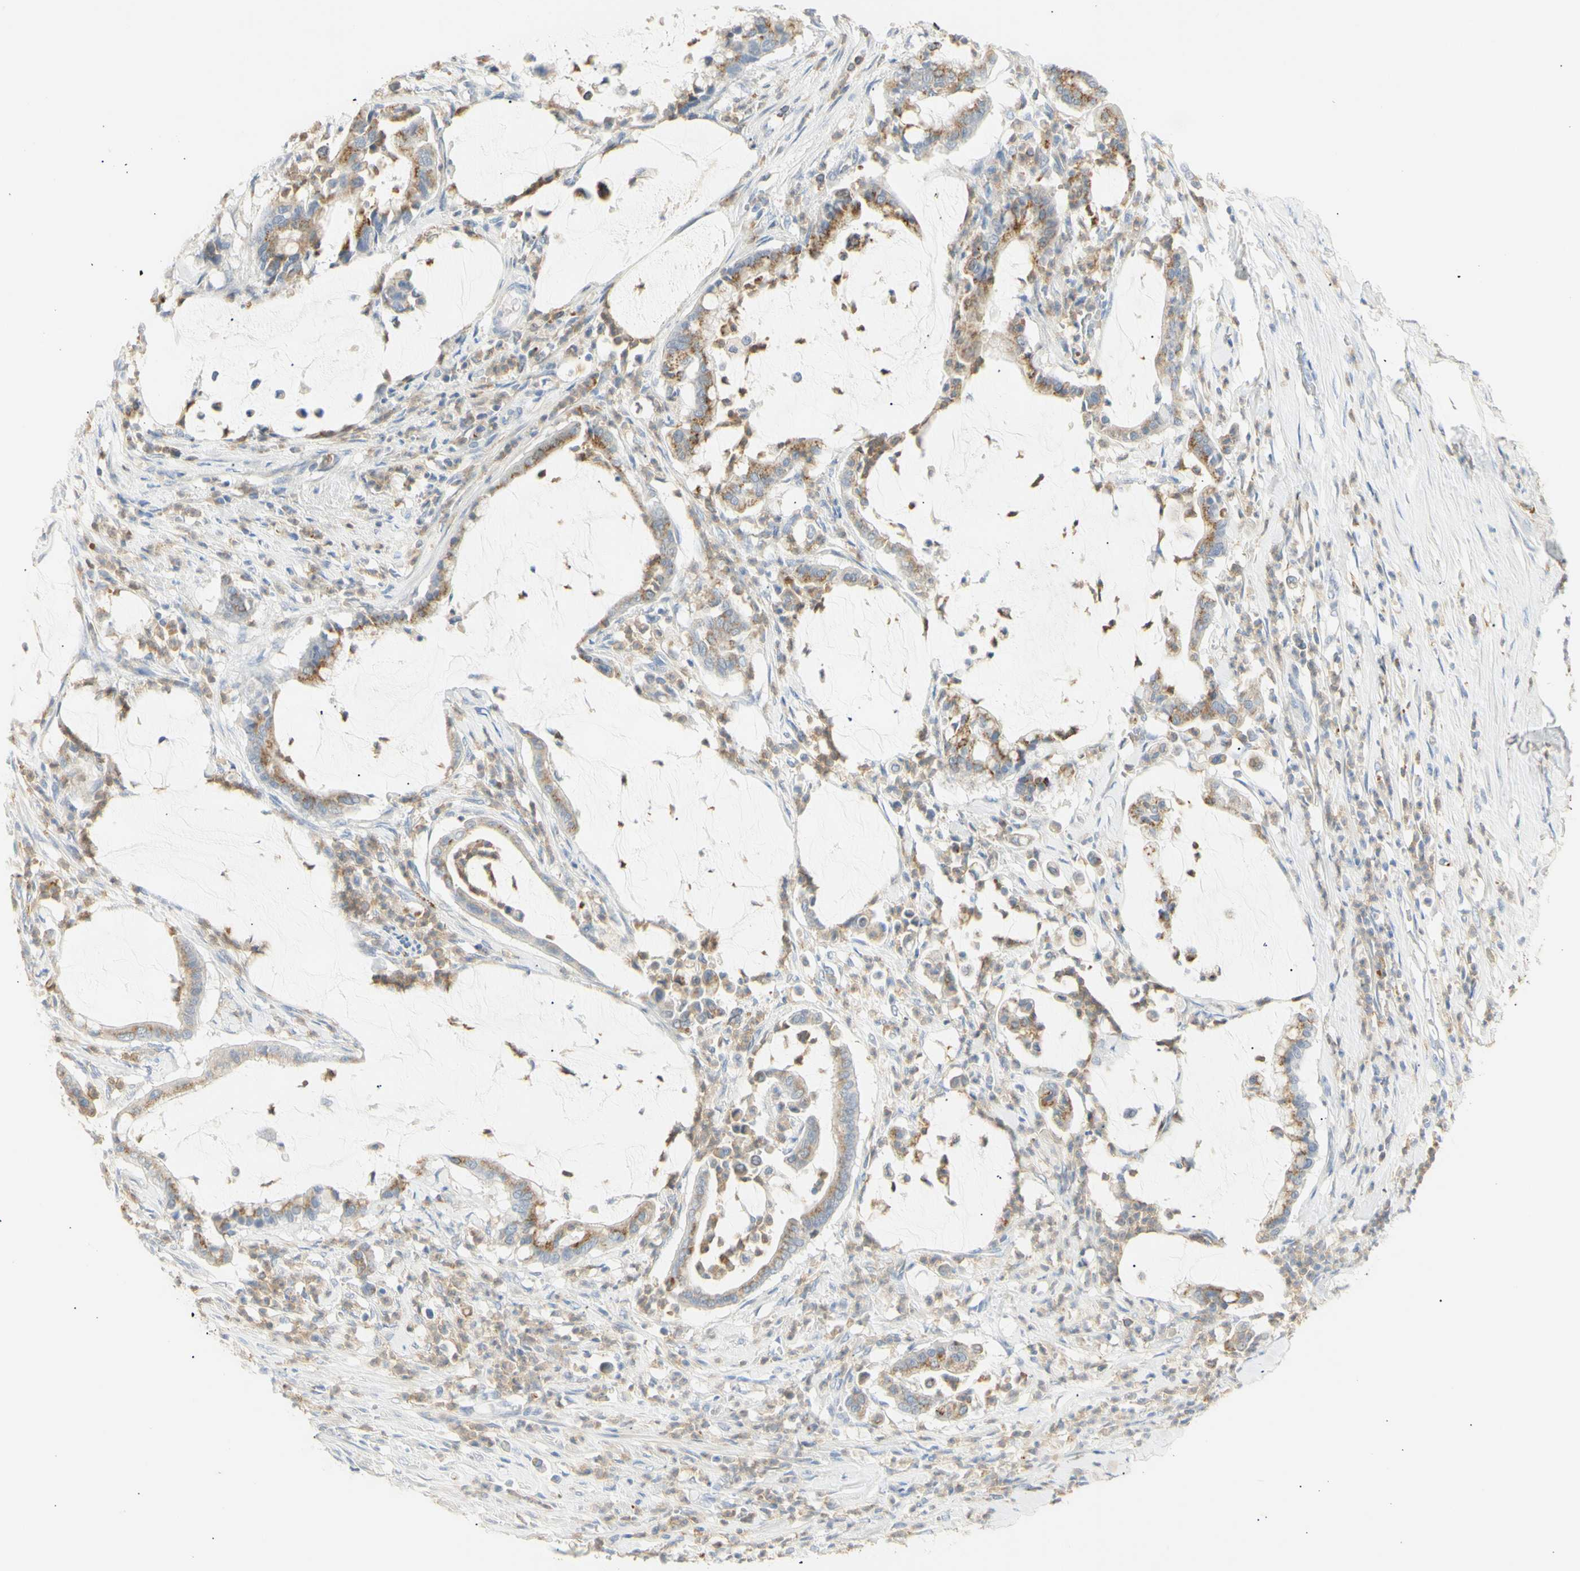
{"staining": {"intensity": "moderate", "quantity": ">75%", "location": "cytoplasmic/membranous"}, "tissue": "pancreatic cancer", "cell_type": "Tumor cells", "image_type": "cancer", "snomed": [{"axis": "morphology", "description": "Adenocarcinoma, NOS"}, {"axis": "topography", "description": "Pancreas"}], "caption": "Protein staining shows moderate cytoplasmic/membranous positivity in approximately >75% of tumor cells in pancreatic cancer. Immunohistochemistry stains the protein in brown and the nuclei are stained blue.", "gene": "B4GALNT3", "patient": {"sex": "male", "age": 41}}